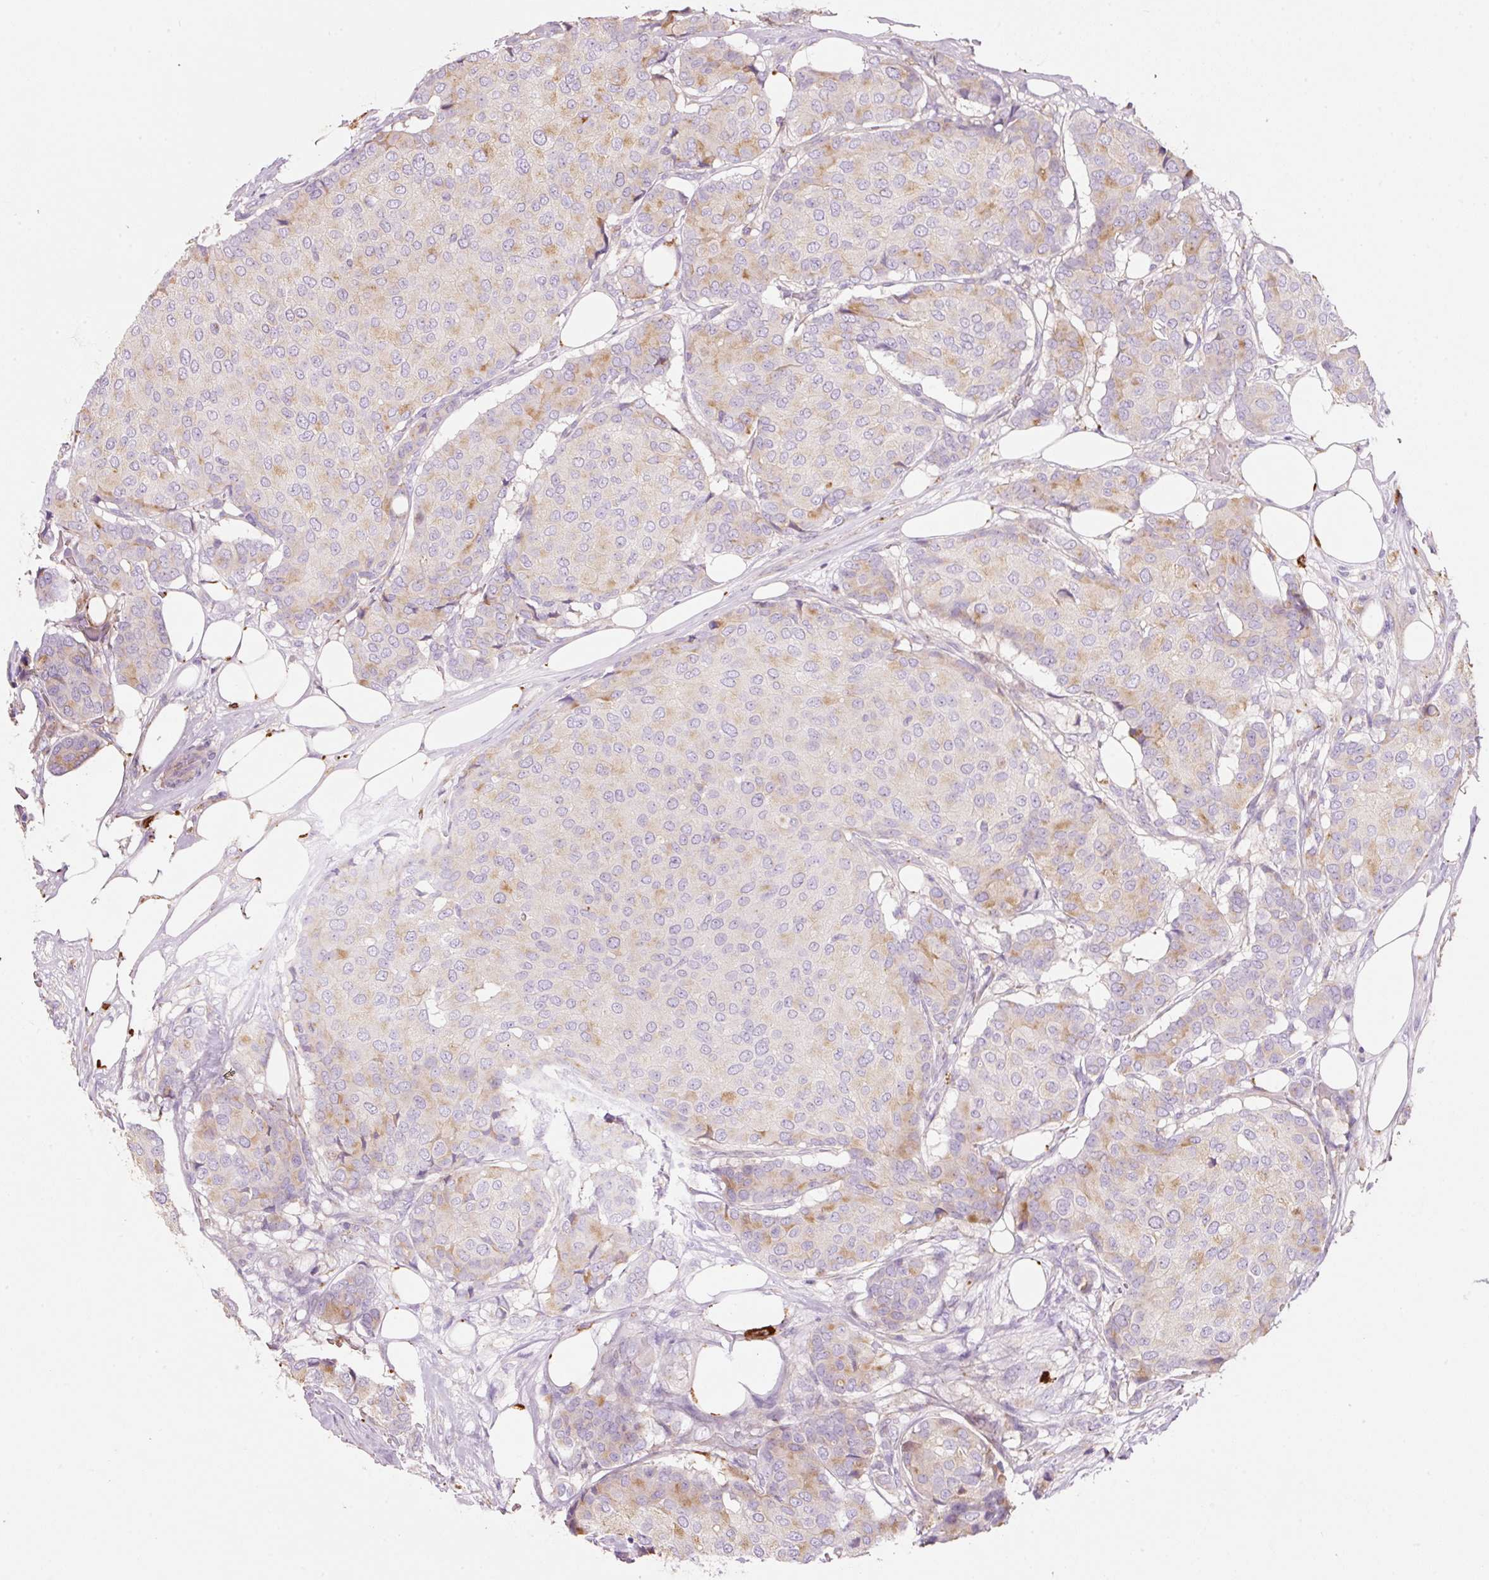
{"staining": {"intensity": "weak", "quantity": "<25%", "location": "cytoplasmic/membranous"}, "tissue": "breast cancer", "cell_type": "Tumor cells", "image_type": "cancer", "snomed": [{"axis": "morphology", "description": "Duct carcinoma"}, {"axis": "topography", "description": "Breast"}], "caption": "IHC histopathology image of neoplastic tissue: breast cancer (infiltrating ductal carcinoma) stained with DAB (3,3'-diaminobenzidine) demonstrates no significant protein expression in tumor cells. (Stains: DAB immunohistochemistry with hematoxylin counter stain, Microscopy: brightfield microscopy at high magnification).", "gene": "TMC8", "patient": {"sex": "female", "age": 75}}